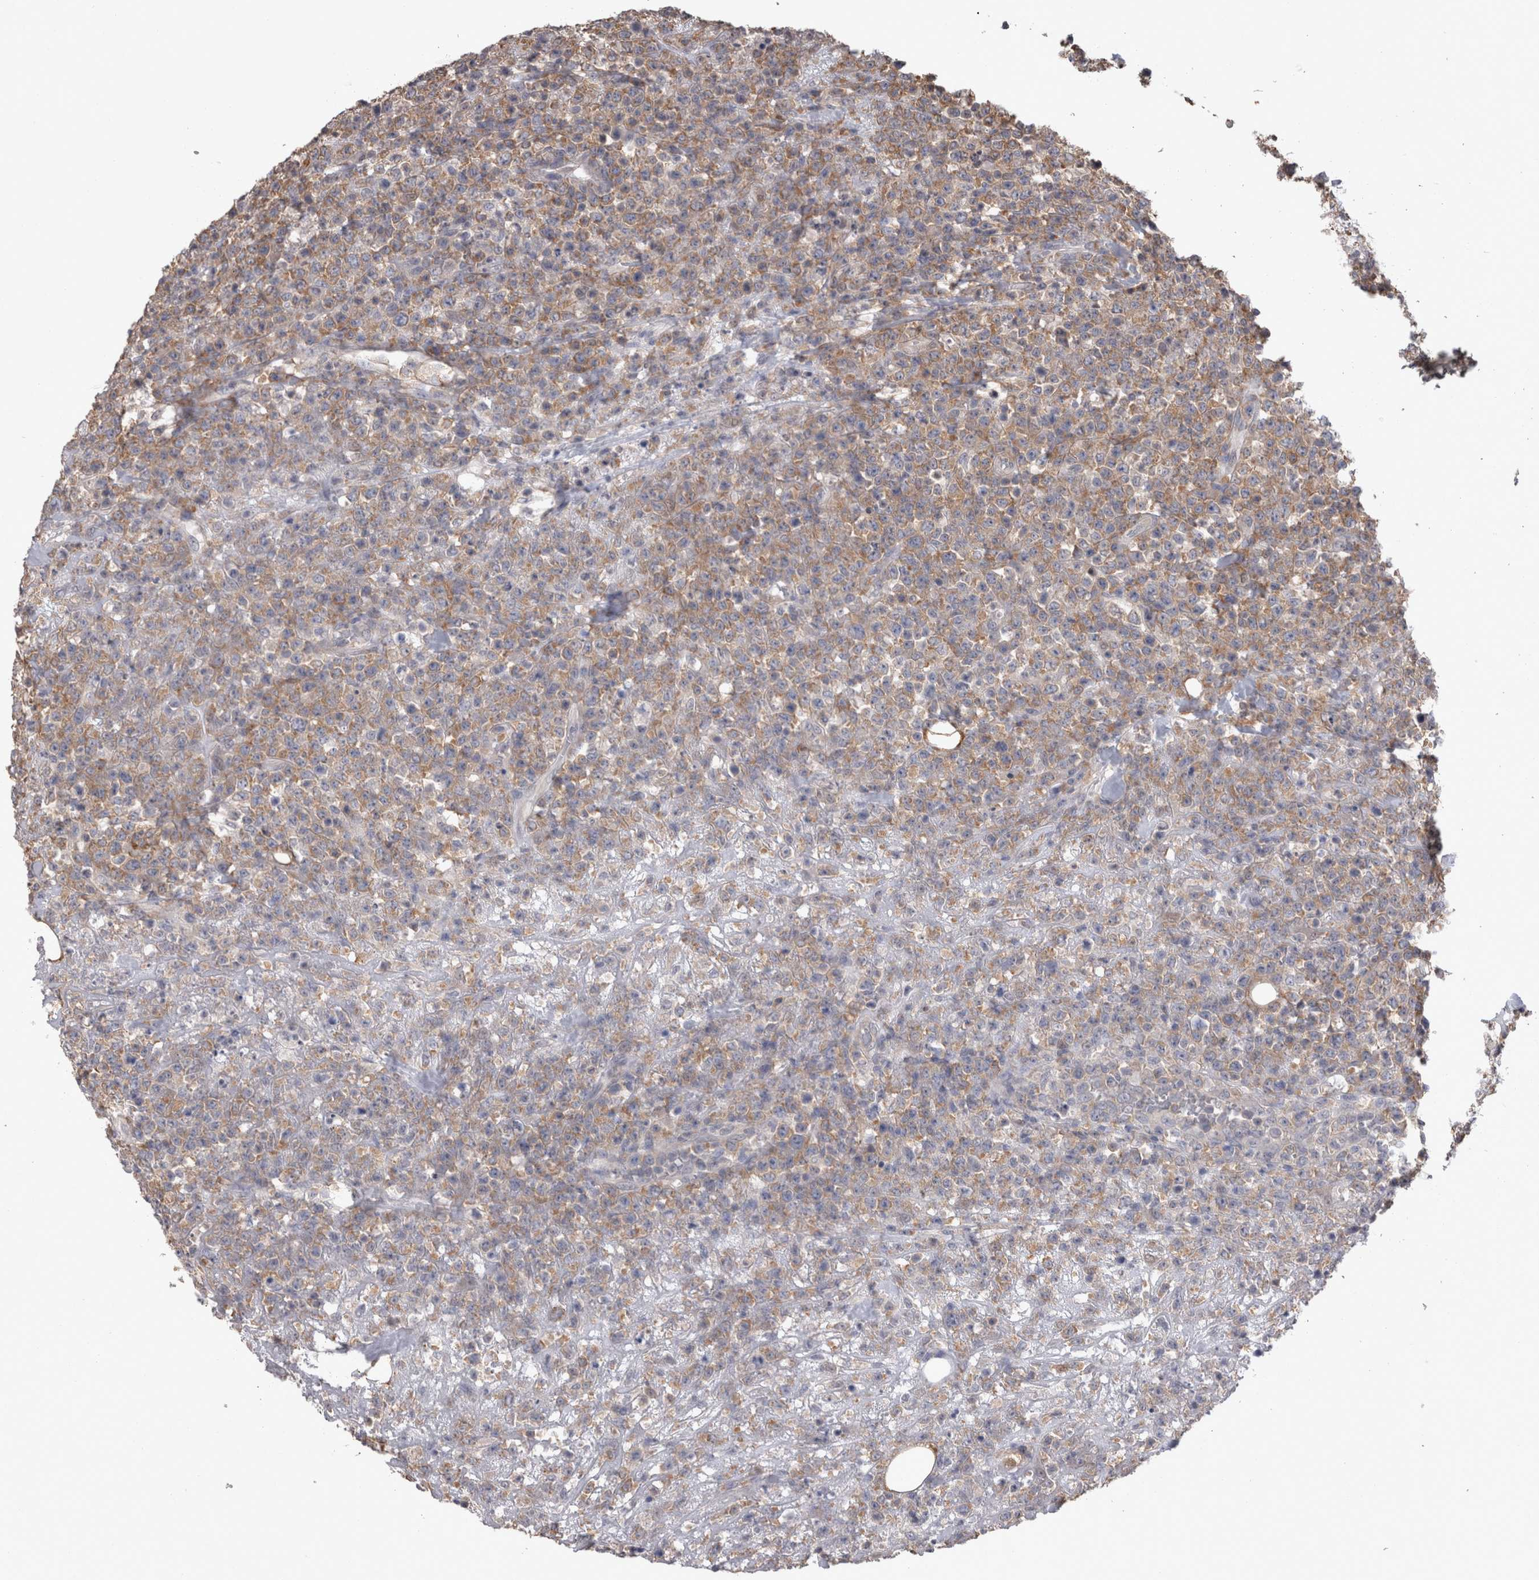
{"staining": {"intensity": "weak", "quantity": ">75%", "location": "cytoplasmic/membranous"}, "tissue": "lymphoma", "cell_type": "Tumor cells", "image_type": "cancer", "snomed": [{"axis": "morphology", "description": "Malignant lymphoma, non-Hodgkin's type, High grade"}, {"axis": "topography", "description": "Colon"}], "caption": "High-grade malignant lymphoma, non-Hodgkin's type tissue reveals weak cytoplasmic/membranous staining in approximately >75% of tumor cells, visualized by immunohistochemistry.", "gene": "DDX6", "patient": {"sex": "female", "age": 53}}